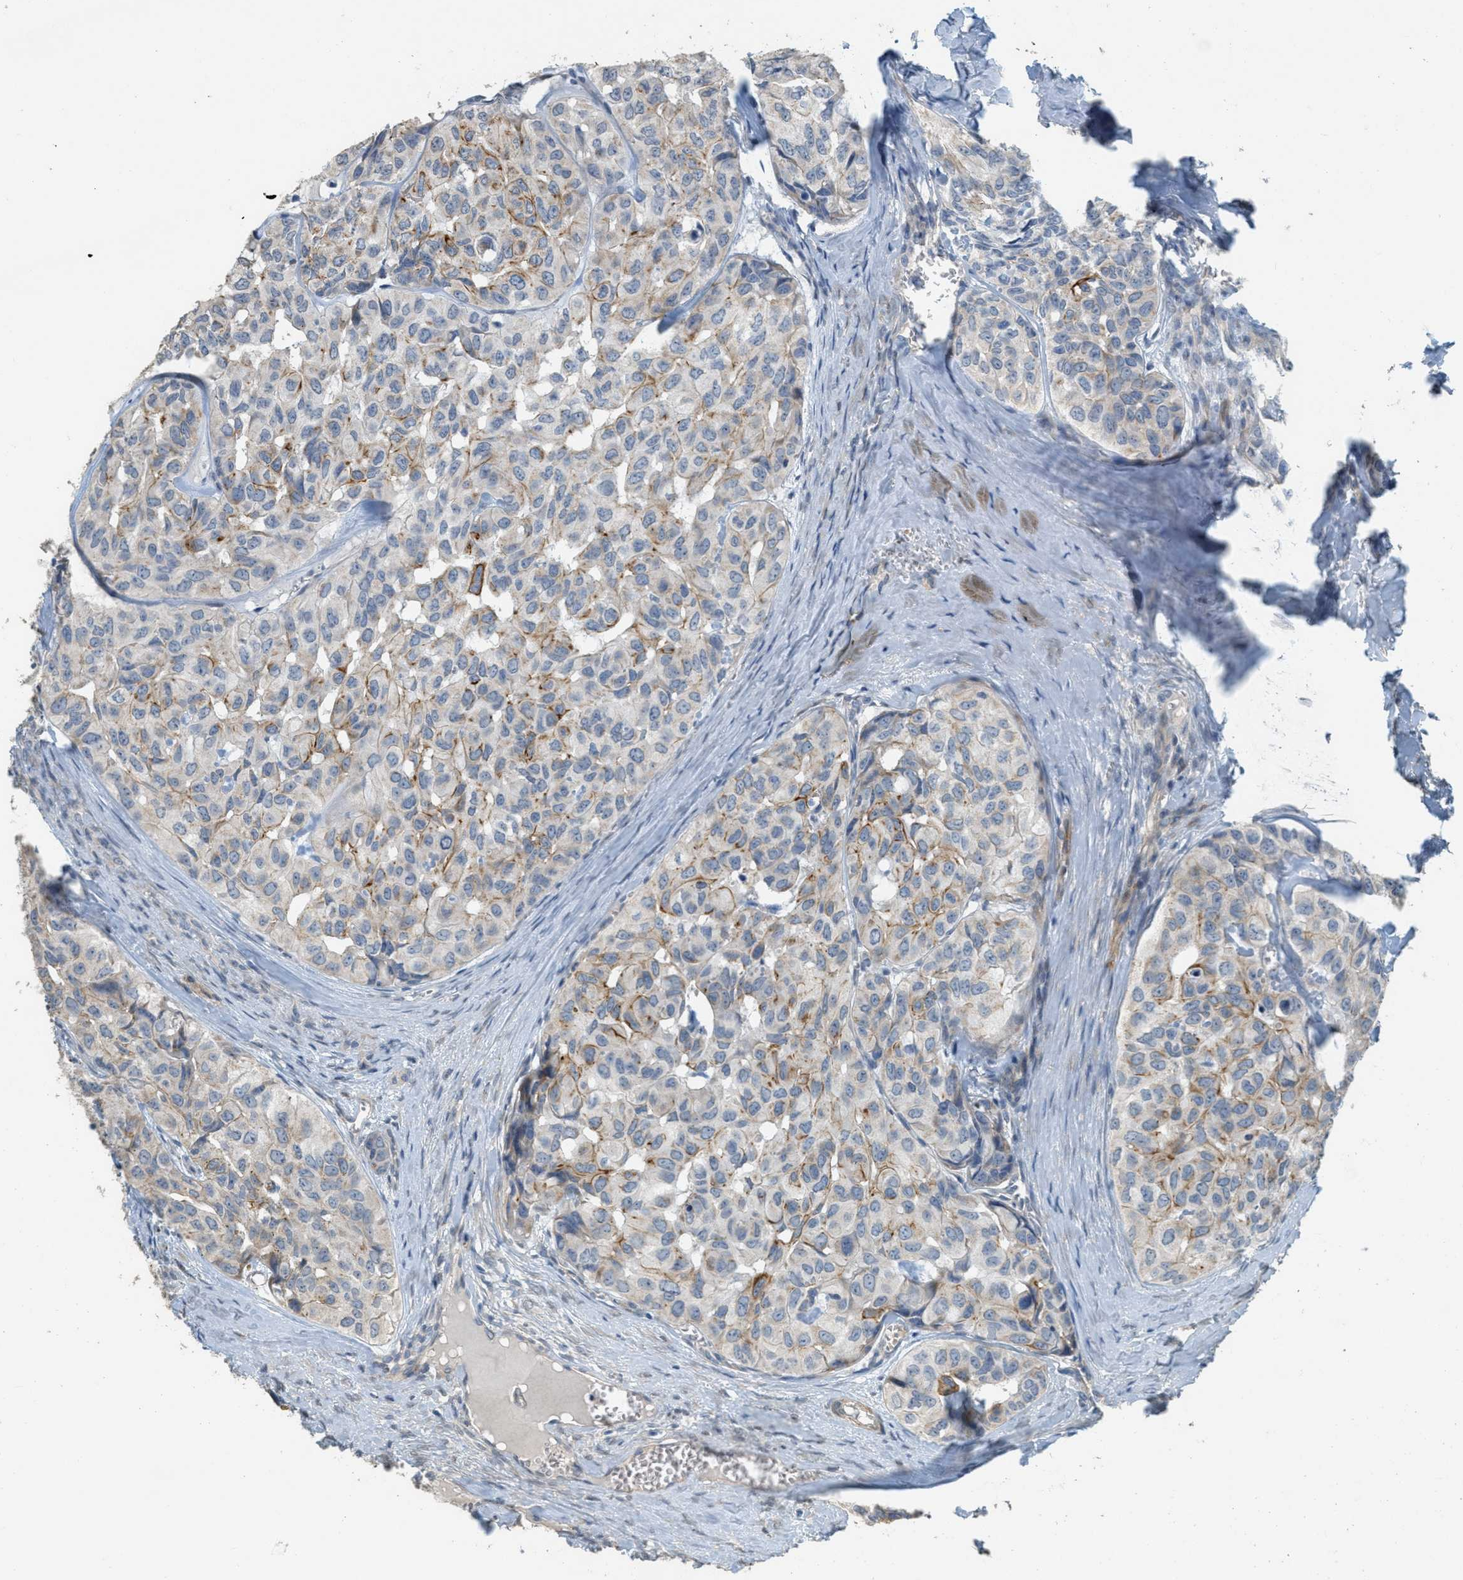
{"staining": {"intensity": "moderate", "quantity": "25%-75%", "location": "cytoplasmic/membranous"}, "tissue": "head and neck cancer", "cell_type": "Tumor cells", "image_type": "cancer", "snomed": [{"axis": "morphology", "description": "Adenocarcinoma, NOS"}, {"axis": "topography", "description": "Salivary gland, NOS"}, {"axis": "topography", "description": "Head-Neck"}], "caption": "A brown stain shows moderate cytoplasmic/membranous positivity of a protein in head and neck cancer (adenocarcinoma) tumor cells. (DAB (3,3'-diaminobenzidine) IHC, brown staining for protein, blue staining for nuclei).", "gene": "MRS2", "patient": {"sex": "female", "age": 76}}